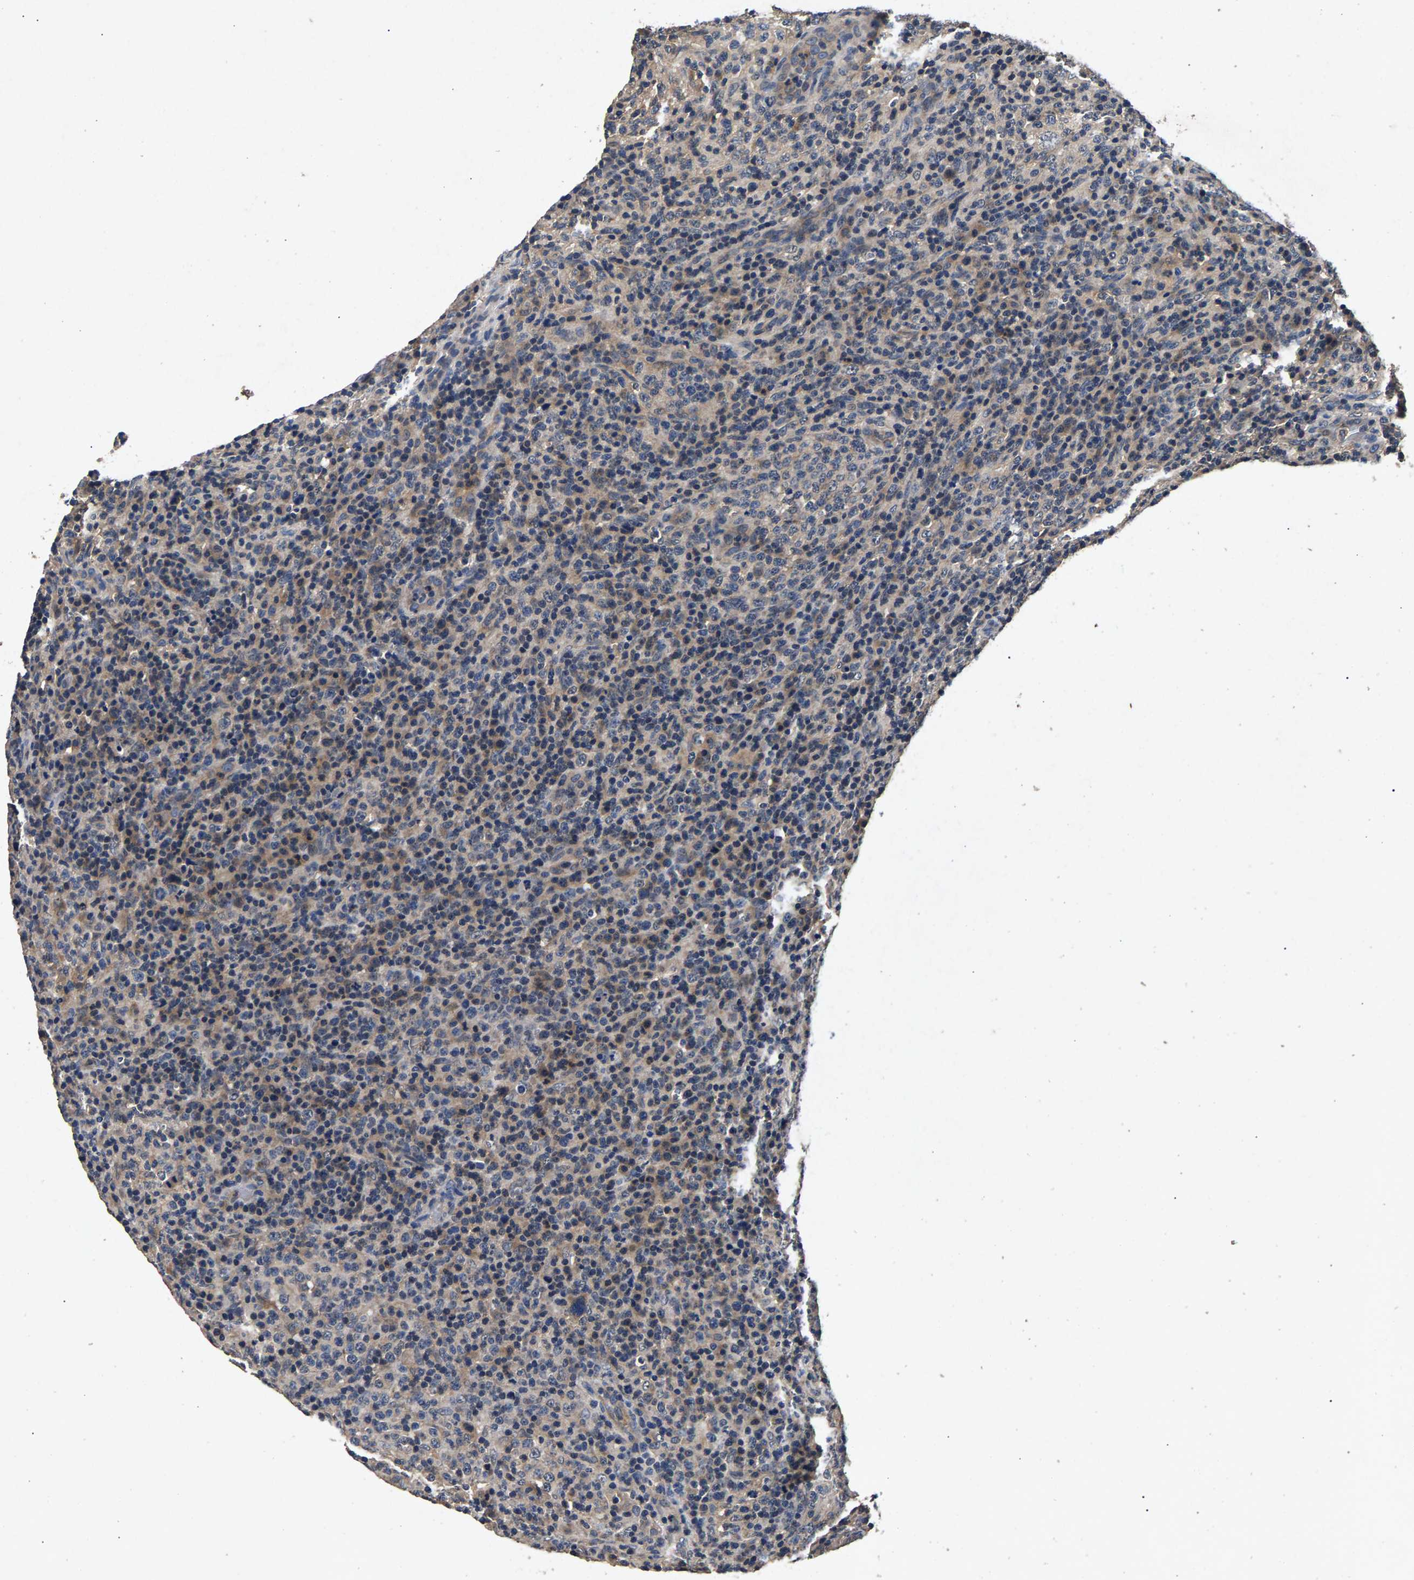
{"staining": {"intensity": "weak", "quantity": "<25%", "location": "cytoplasmic/membranous"}, "tissue": "lymphoma", "cell_type": "Tumor cells", "image_type": "cancer", "snomed": [{"axis": "morphology", "description": "Malignant lymphoma, non-Hodgkin's type, High grade"}, {"axis": "topography", "description": "Lymph node"}], "caption": "The image reveals no staining of tumor cells in malignant lymphoma, non-Hodgkin's type (high-grade).", "gene": "PPP1CC", "patient": {"sex": "female", "age": 76}}